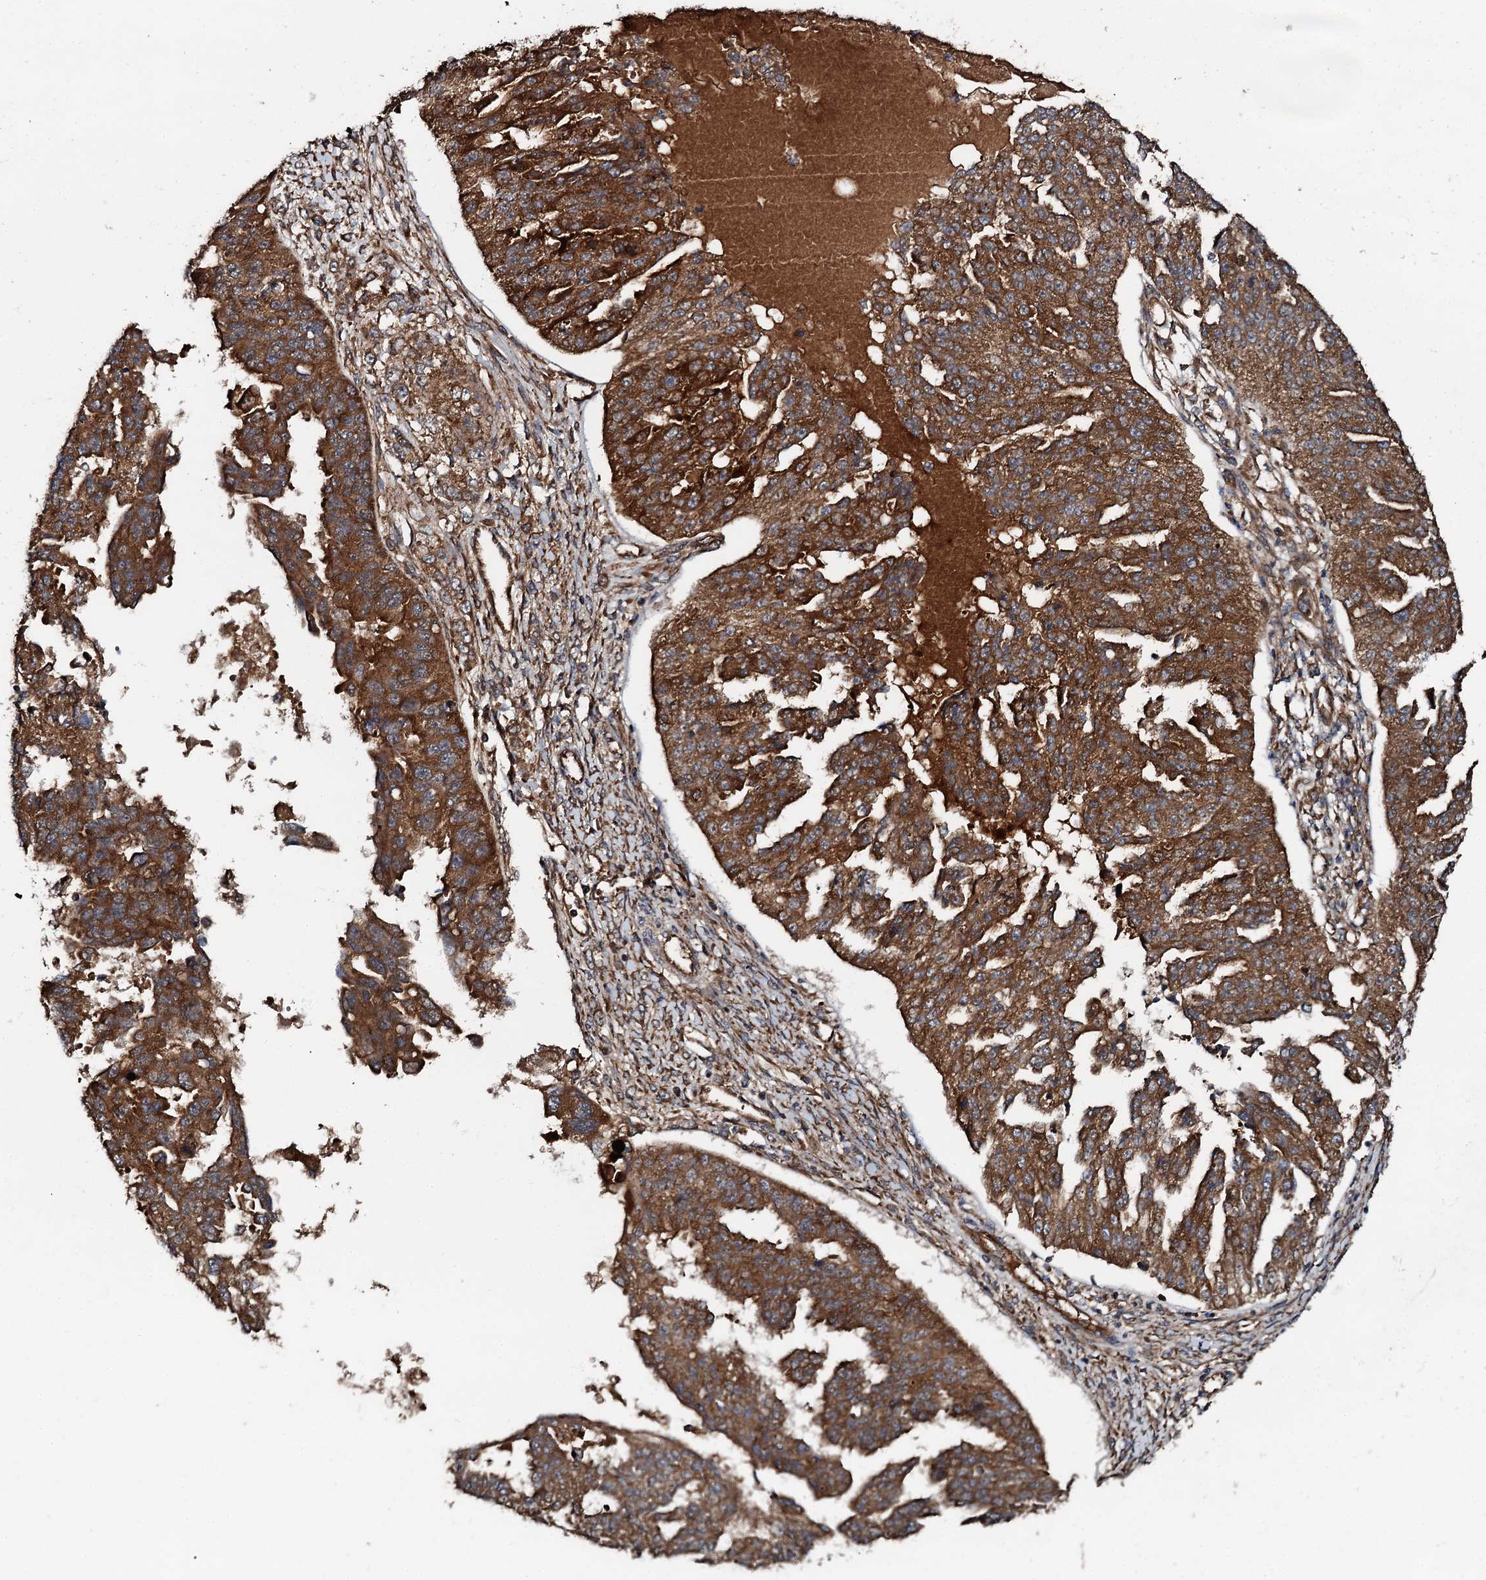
{"staining": {"intensity": "strong", "quantity": ">75%", "location": "cytoplasmic/membranous"}, "tissue": "ovarian cancer", "cell_type": "Tumor cells", "image_type": "cancer", "snomed": [{"axis": "morphology", "description": "Cystadenocarcinoma, serous, NOS"}, {"axis": "topography", "description": "Ovary"}], "caption": "IHC of human serous cystadenocarcinoma (ovarian) displays high levels of strong cytoplasmic/membranous staining in about >75% of tumor cells.", "gene": "FLYWCH1", "patient": {"sex": "female", "age": 58}}